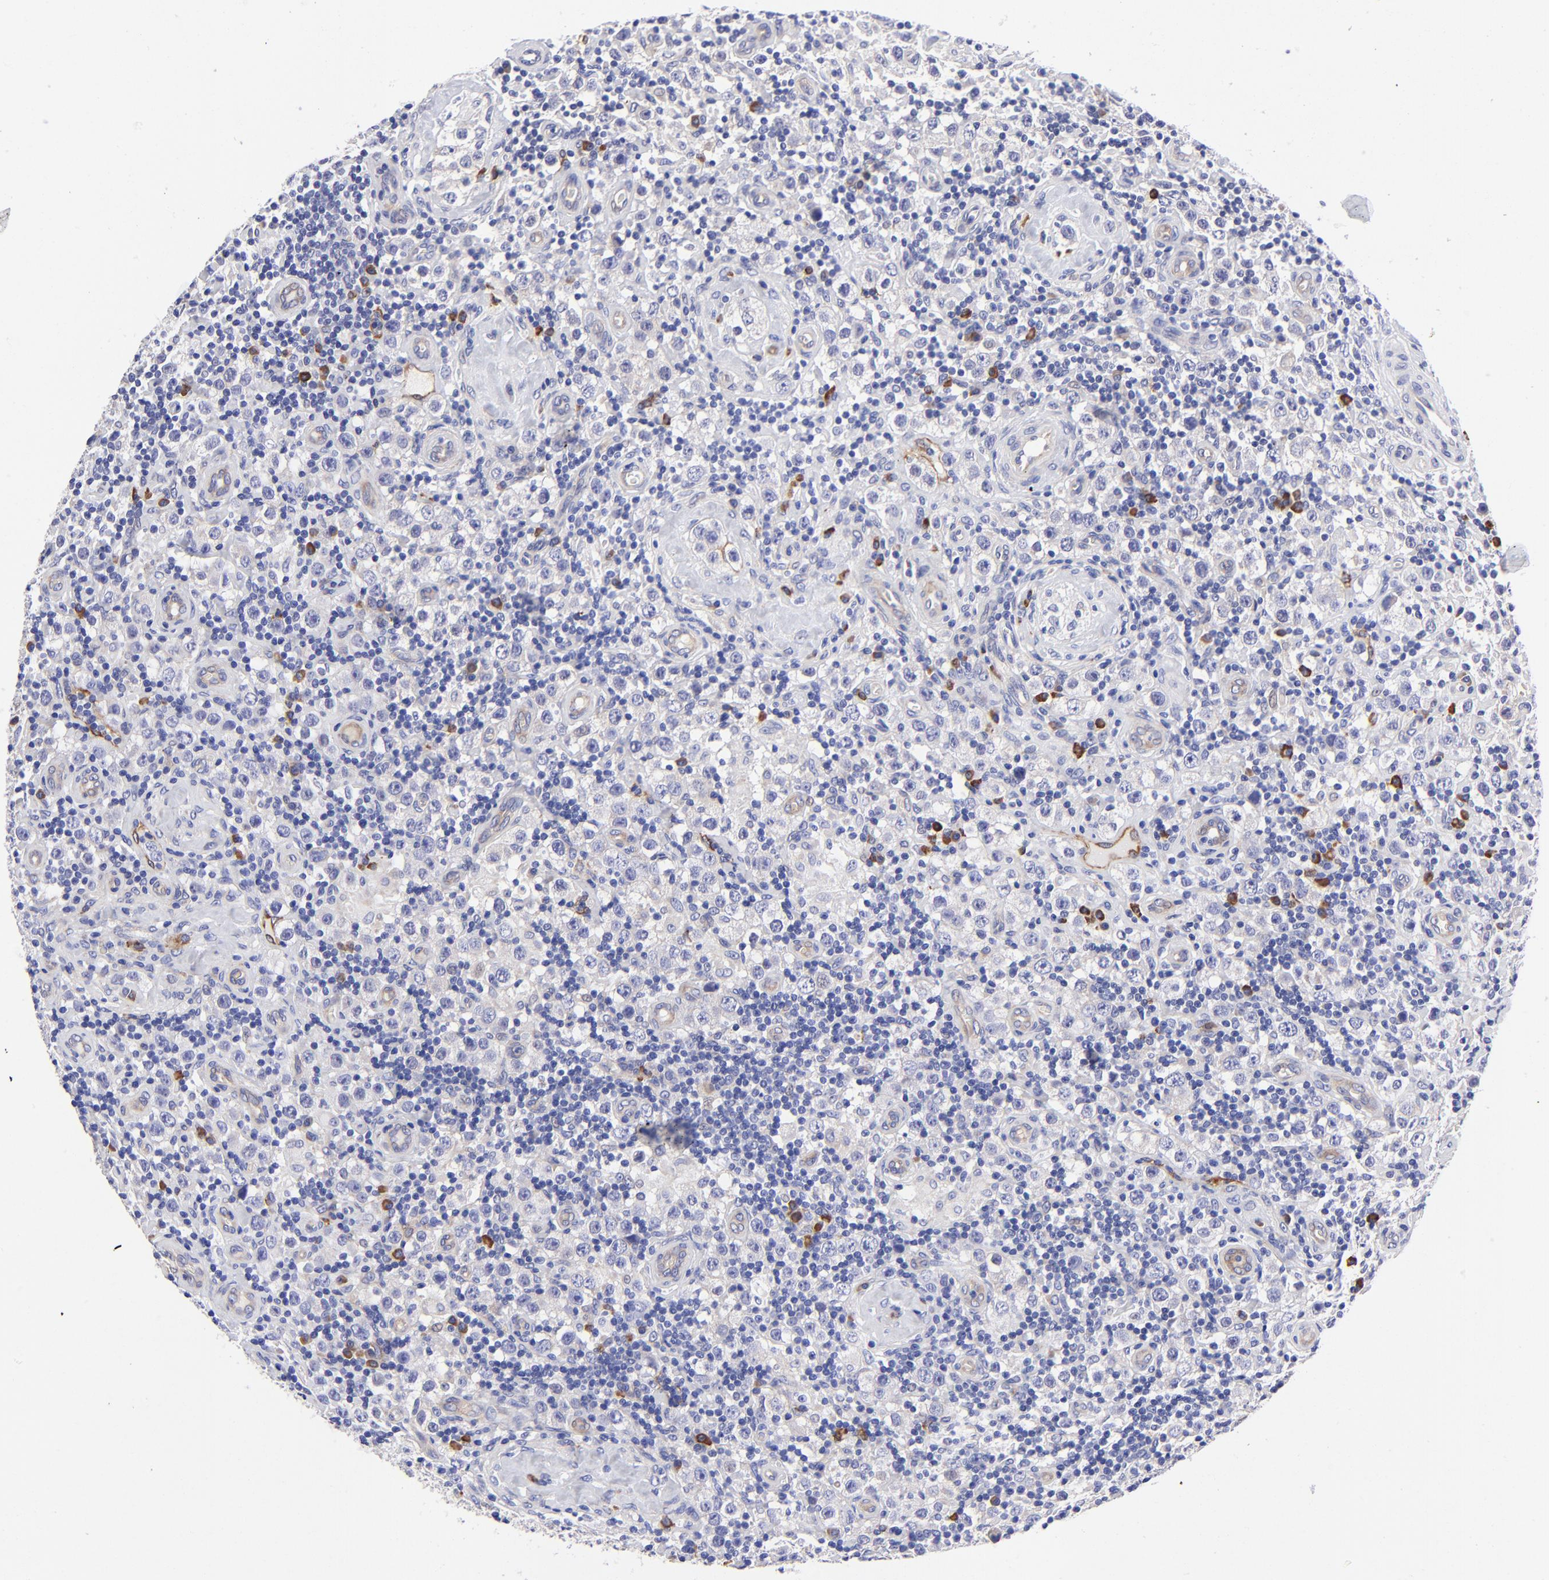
{"staining": {"intensity": "negative", "quantity": "none", "location": "none"}, "tissue": "testis cancer", "cell_type": "Tumor cells", "image_type": "cancer", "snomed": [{"axis": "morphology", "description": "Seminoma, NOS"}, {"axis": "topography", "description": "Testis"}], "caption": "Immunohistochemistry (IHC) image of human seminoma (testis) stained for a protein (brown), which demonstrates no expression in tumor cells.", "gene": "PPFIBP1", "patient": {"sex": "male", "age": 32}}